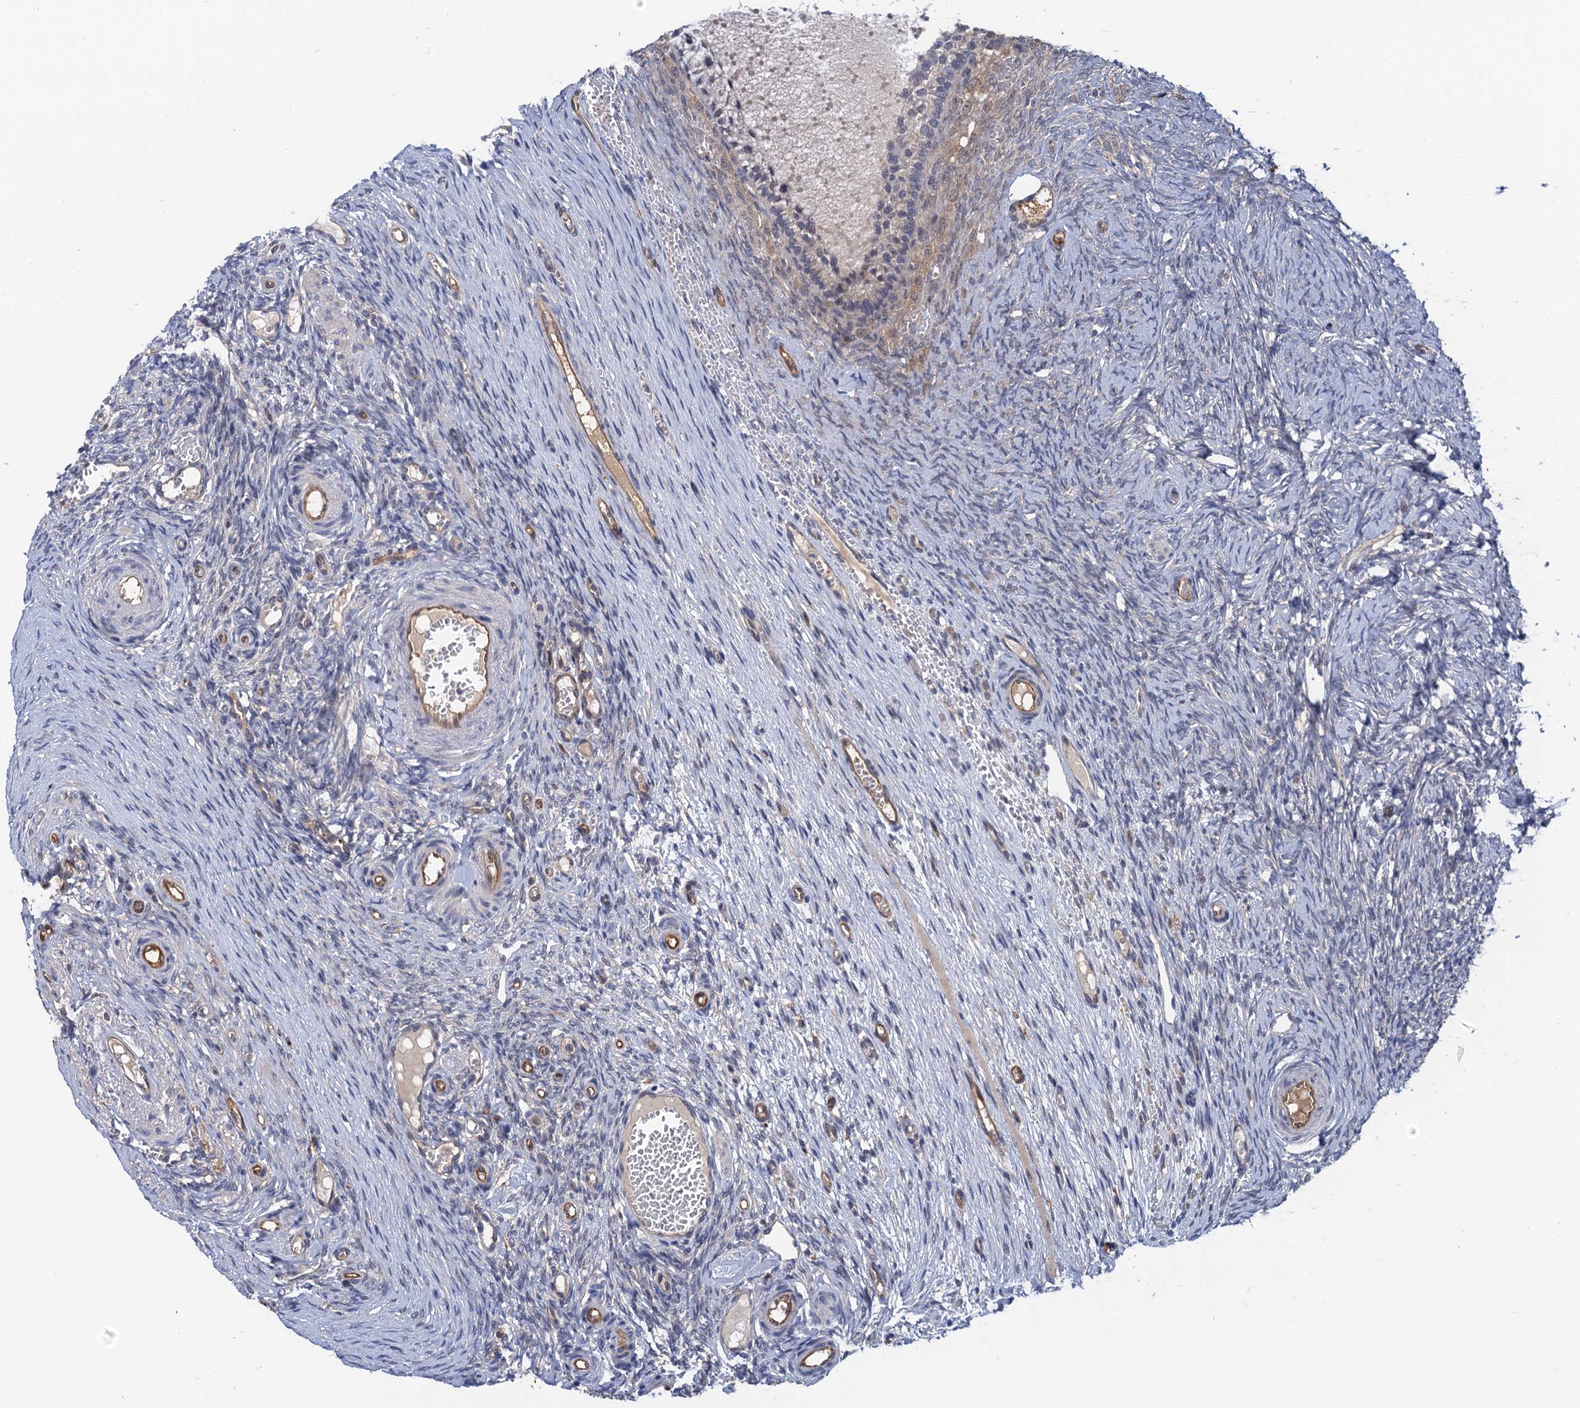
{"staining": {"intensity": "moderate", "quantity": ">75%", "location": "cytoplasmic/membranous"}, "tissue": "ovary", "cell_type": "Follicle cells", "image_type": "normal", "snomed": [{"axis": "morphology", "description": "Adenocarcinoma, NOS"}, {"axis": "topography", "description": "Endometrium"}], "caption": "Immunohistochemistry histopathology image of unremarkable ovary: ovary stained using immunohistochemistry (IHC) exhibits medium levels of moderate protein expression localized specifically in the cytoplasmic/membranous of follicle cells, appearing as a cytoplasmic/membranous brown color.", "gene": "NEK8", "patient": {"sex": "female", "age": 32}}